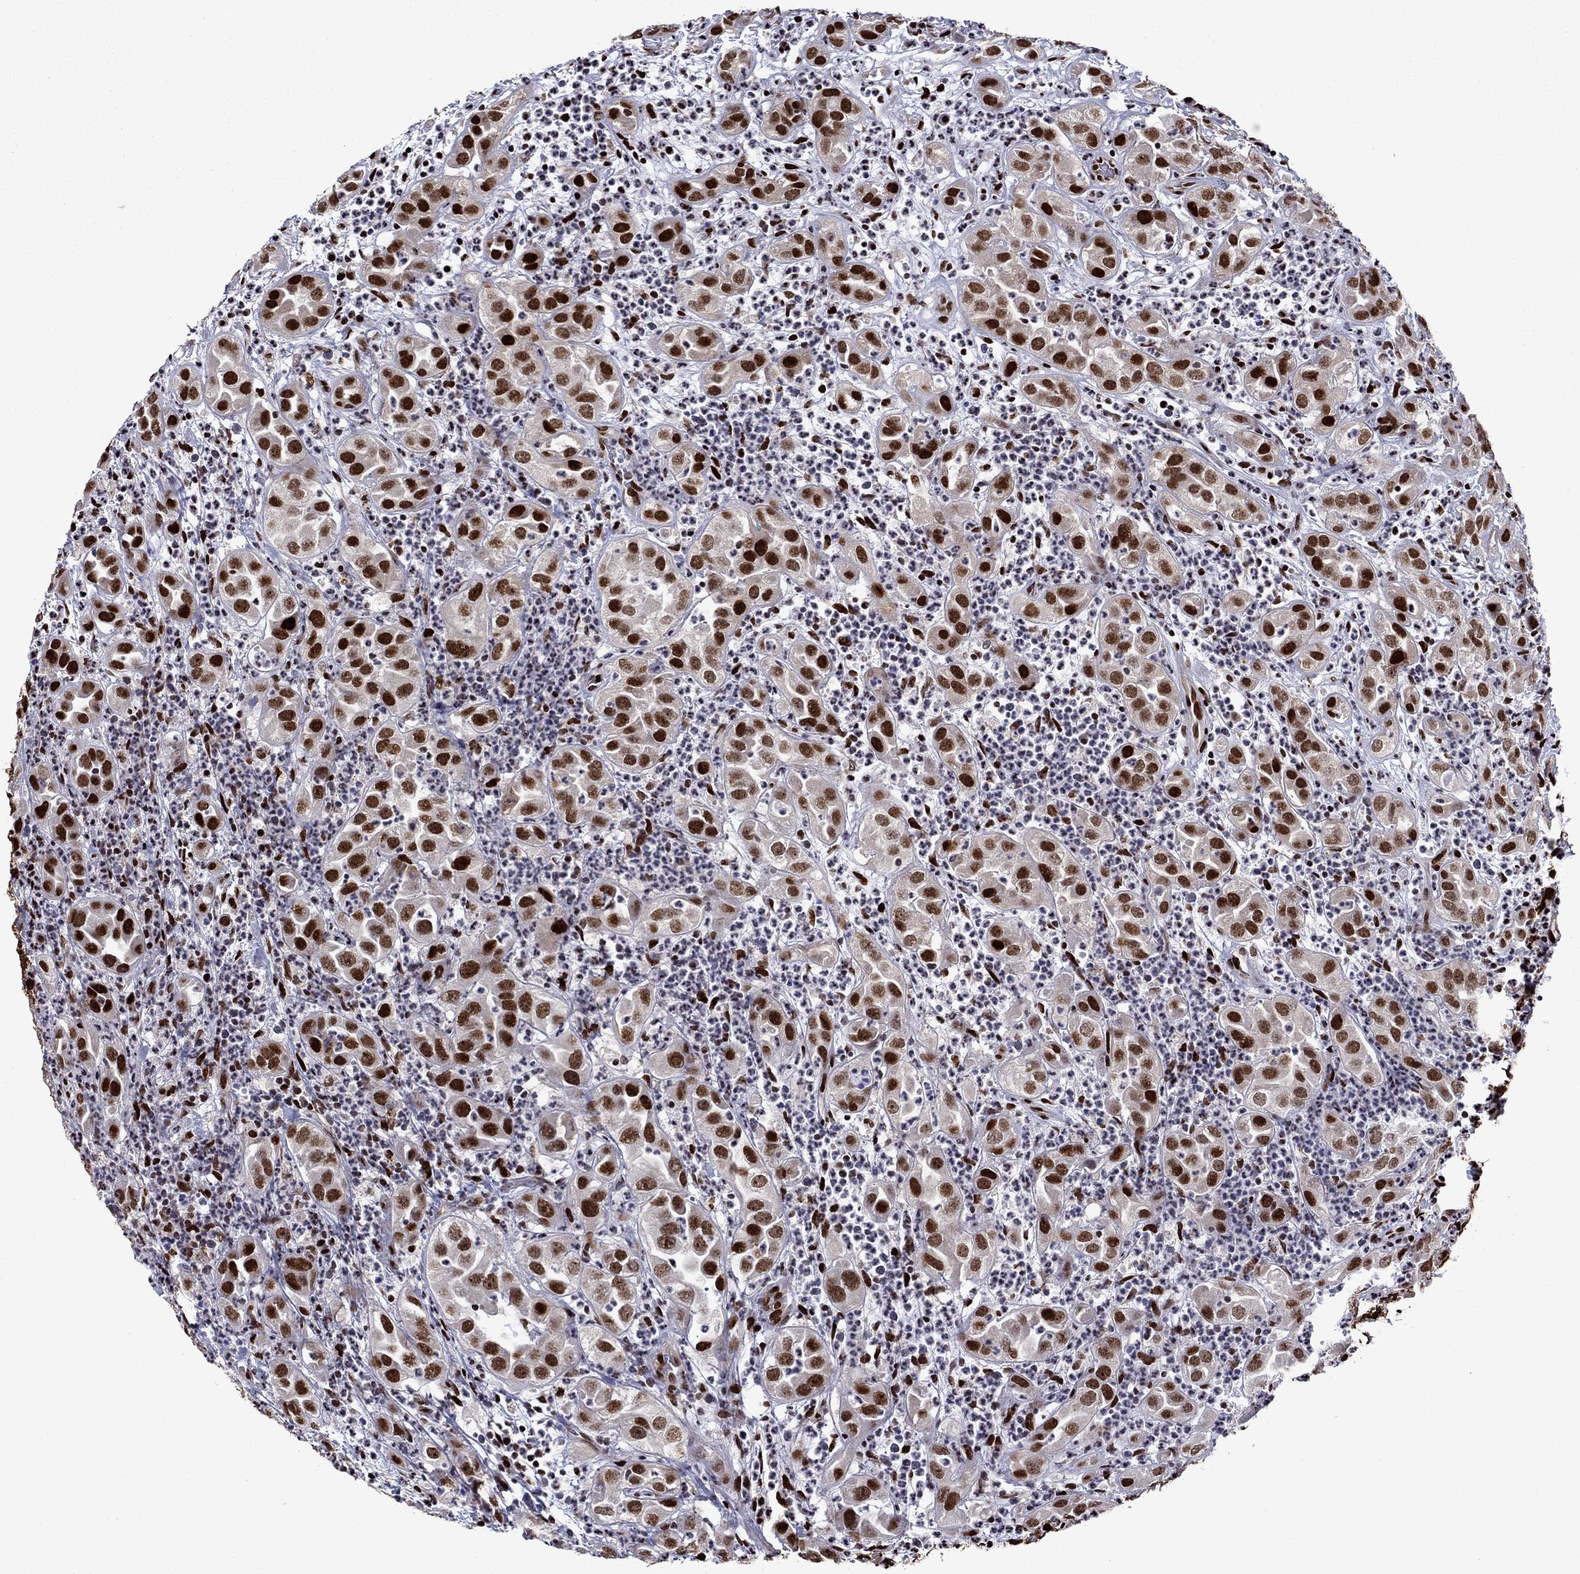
{"staining": {"intensity": "strong", "quantity": ">75%", "location": "nuclear"}, "tissue": "urothelial cancer", "cell_type": "Tumor cells", "image_type": "cancer", "snomed": [{"axis": "morphology", "description": "Urothelial carcinoma, High grade"}, {"axis": "topography", "description": "Urinary bladder"}], "caption": "Human urothelial cancer stained with a brown dye shows strong nuclear positive staining in about >75% of tumor cells.", "gene": "LIMK1", "patient": {"sex": "female", "age": 41}}